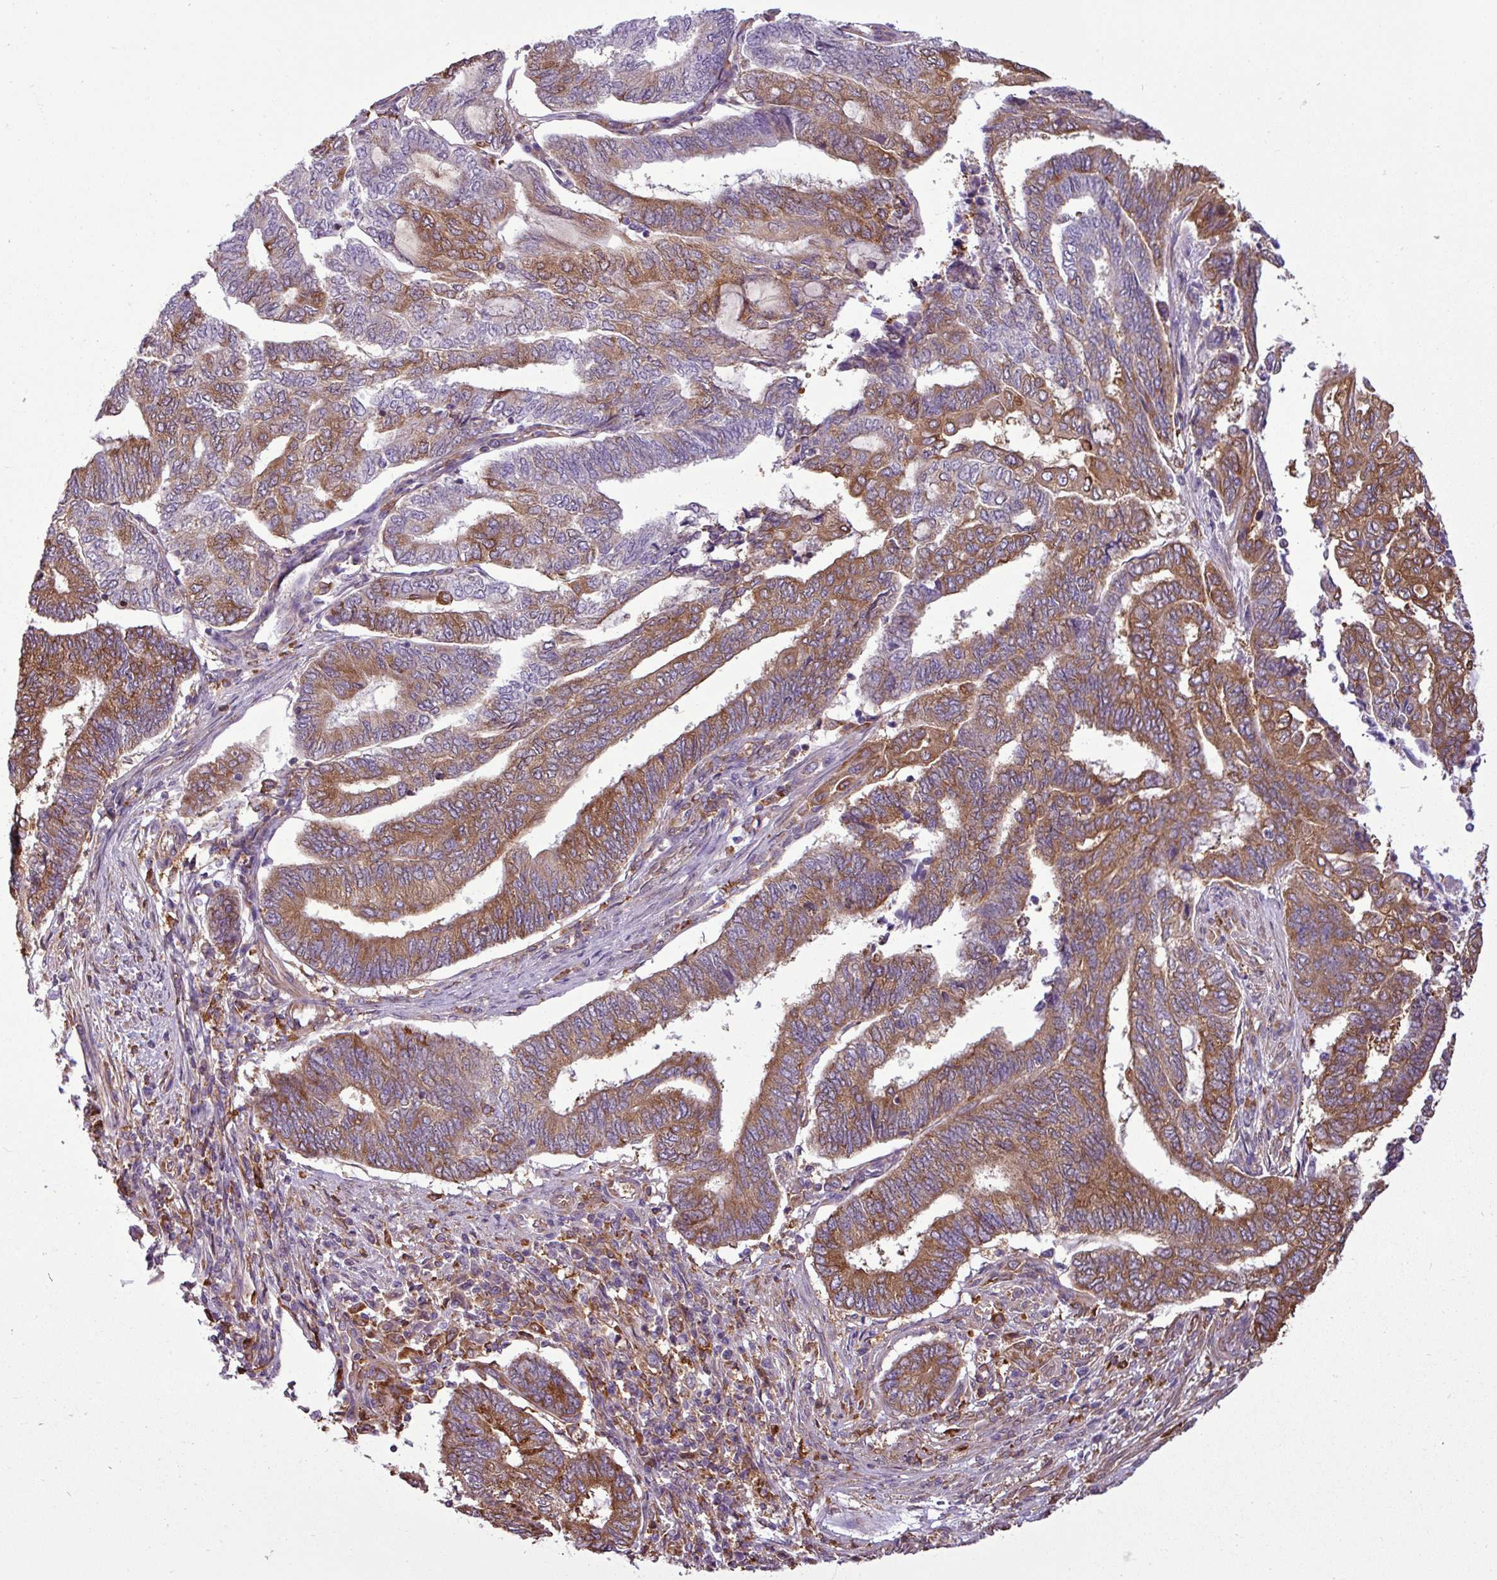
{"staining": {"intensity": "moderate", "quantity": "25%-75%", "location": "cytoplasmic/membranous"}, "tissue": "endometrial cancer", "cell_type": "Tumor cells", "image_type": "cancer", "snomed": [{"axis": "morphology", "description": "Adenocarcinoma, NOS"}, {"axis": "topography", "description": "Uterus"}, {"axis": "topography", "description": "Endometrium"}], "caption": "A photomicrograph of human adenocarcinoma (endometrial) stained for a protein reveals moderate cytoplasmic/membranous brown staining in tumor cells.", "gene": "PACSIN2", "patient": {"sex": "female", "age": 70}}